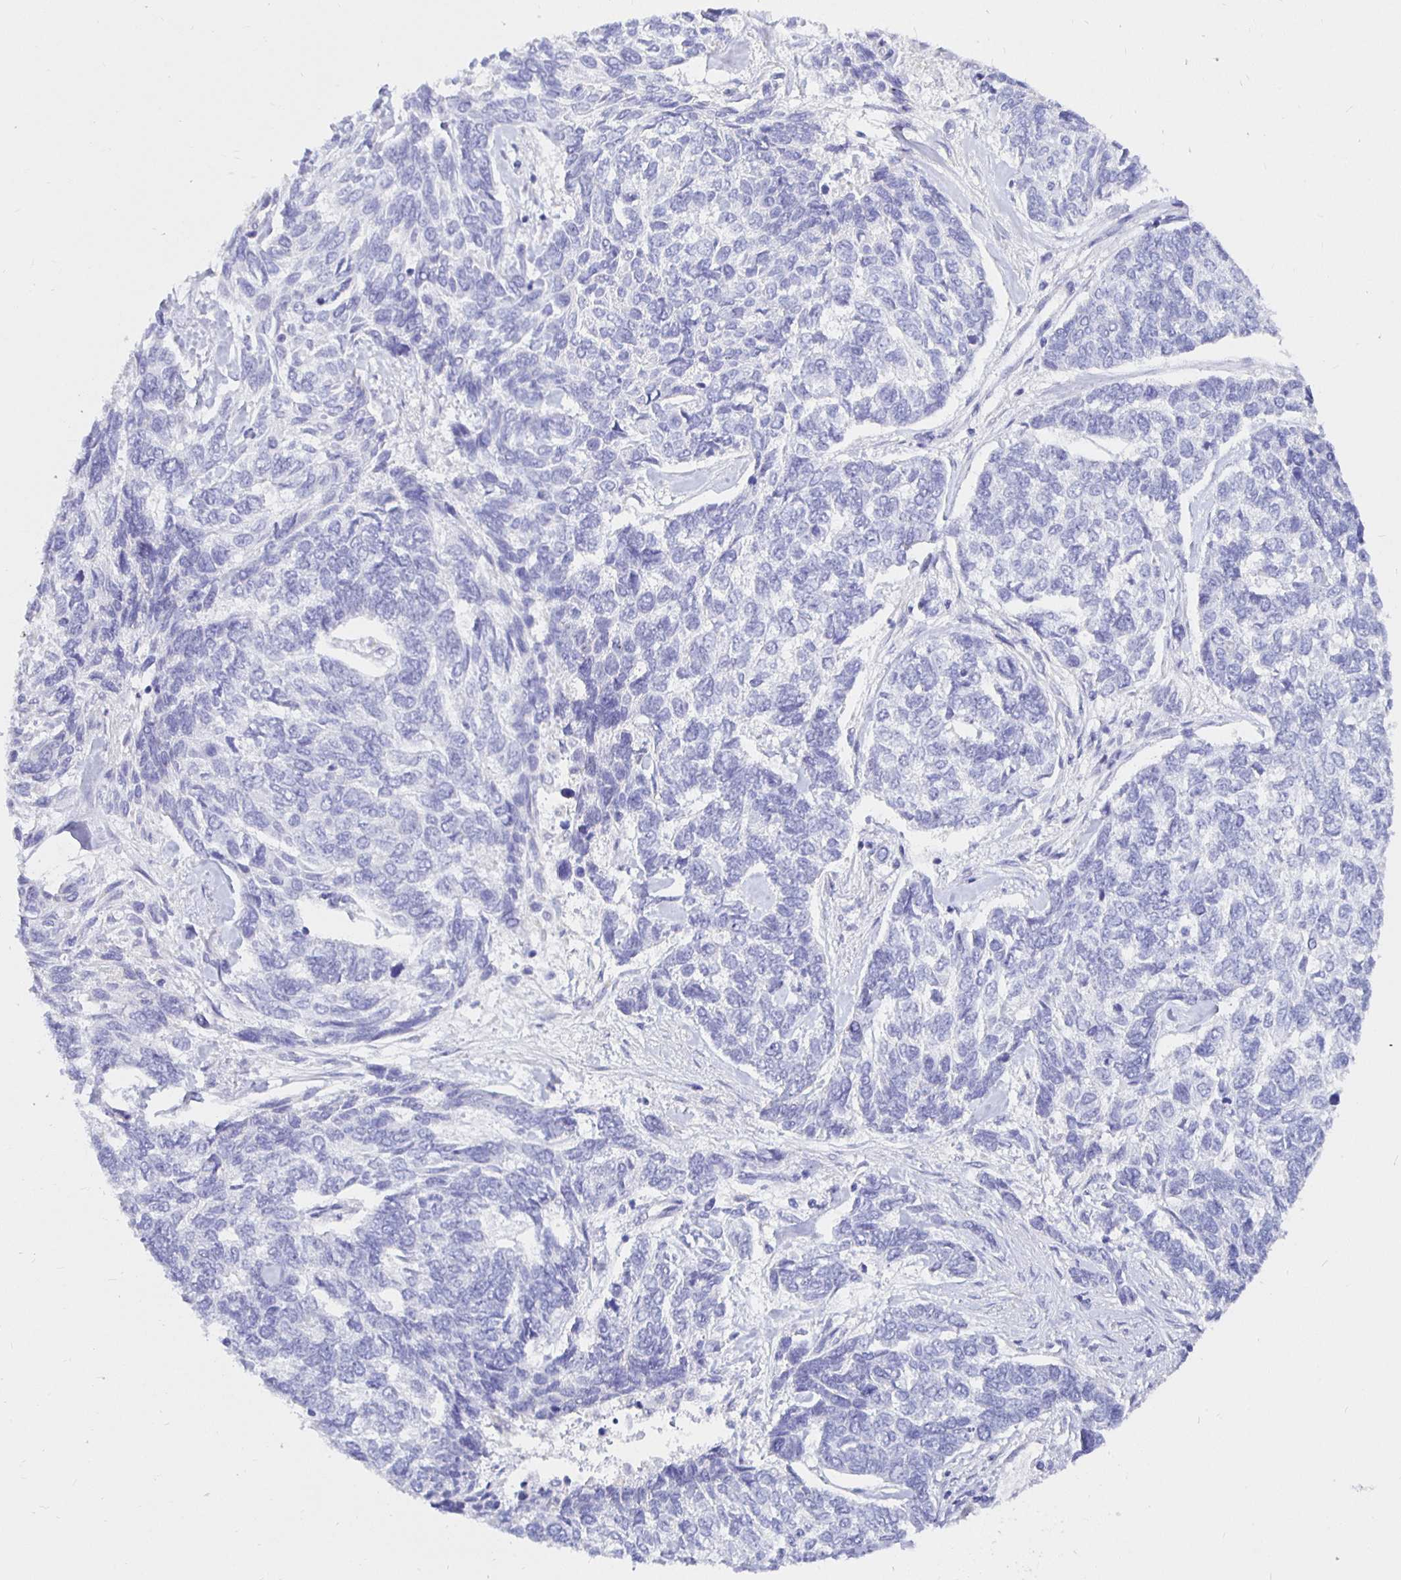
{"staining": {"intensity": "negative", "quantity": "none", "location": "none"}, "tissue": "skin cancer", "cell_type": "Tumor cells", "image_type": "cancer", "snomed": [{"axis": "morphology", "description": "Basal cell carcinoma"}, {"axis": "topography", "description": "Skin"}], "caption": "The immunohistochemistry histopathology image has no significant expression in tumor cells of skin cancer tissue.", "gene": "UMOD", "patient": {"sex": "female", "age": 65}}